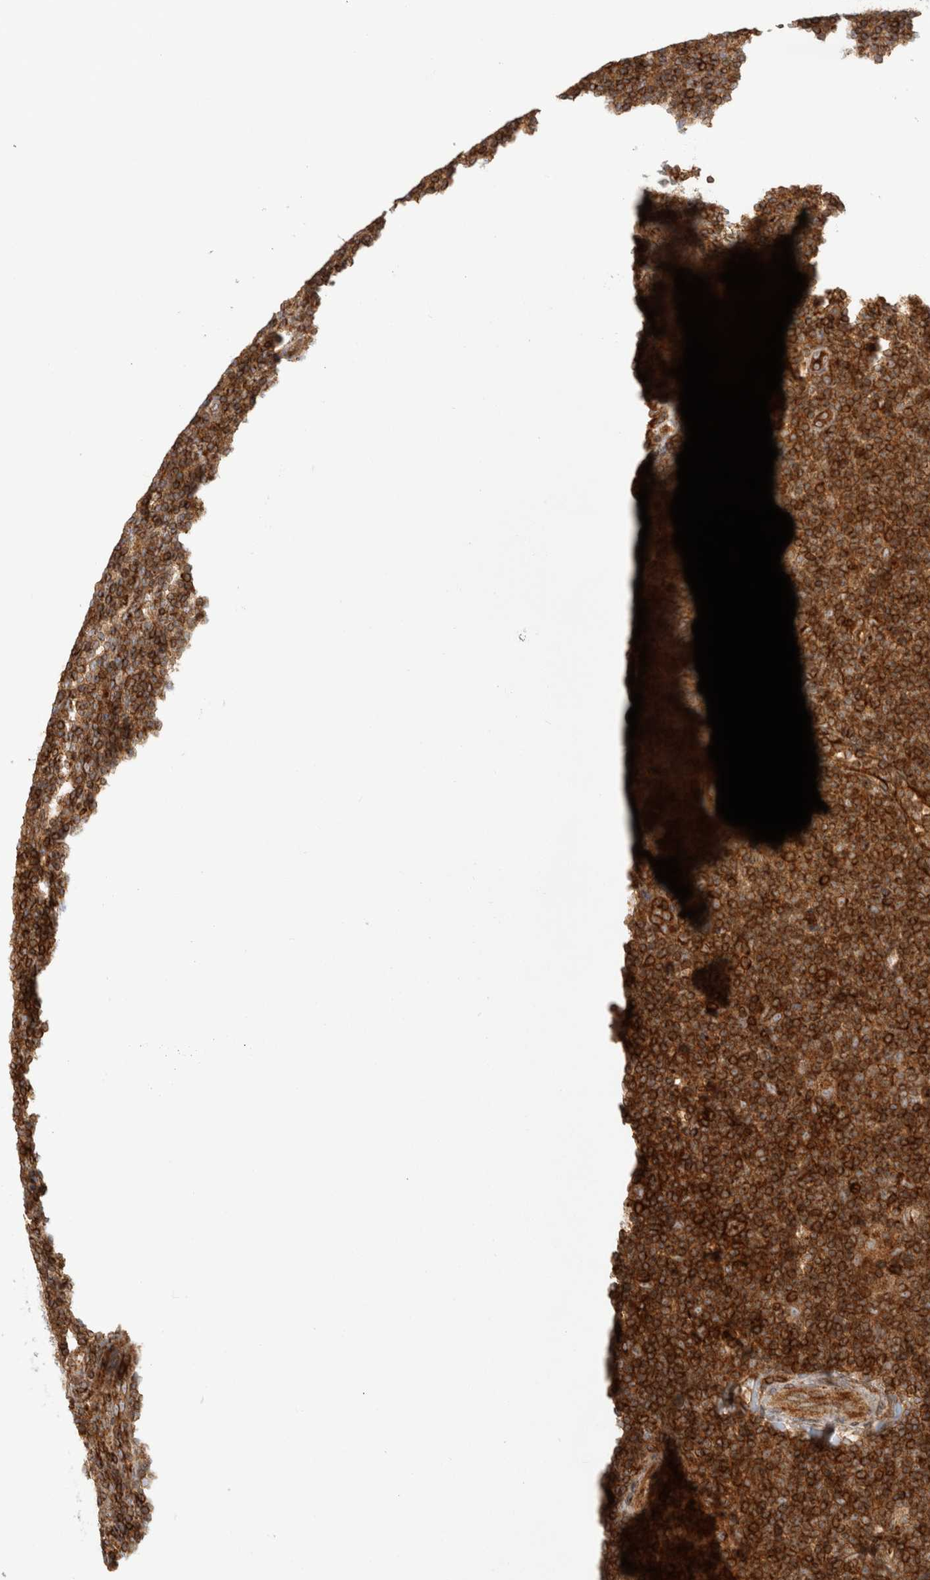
{"staining": {"intensity": "moderate", "quantity": ">75%", "location": "cytoplasmic/membranous"}, "tissue": "lymphoma", "cell_type": "Tumor cells", "image_type": "cancer", "snomed": [{"axis": "morphology", "description": "Hodgkin's disease, NOS"}, {"axis": "topography", "description": "Lymph node"}], "caption": "Hodgkin's disease stained with a brown dye demonstrates moderate cytoplasmic/membranous positive positivity in about >75% of tumor cells.", "gene": "HLA-E", "patient": {"sex": "female", "age": 57}}